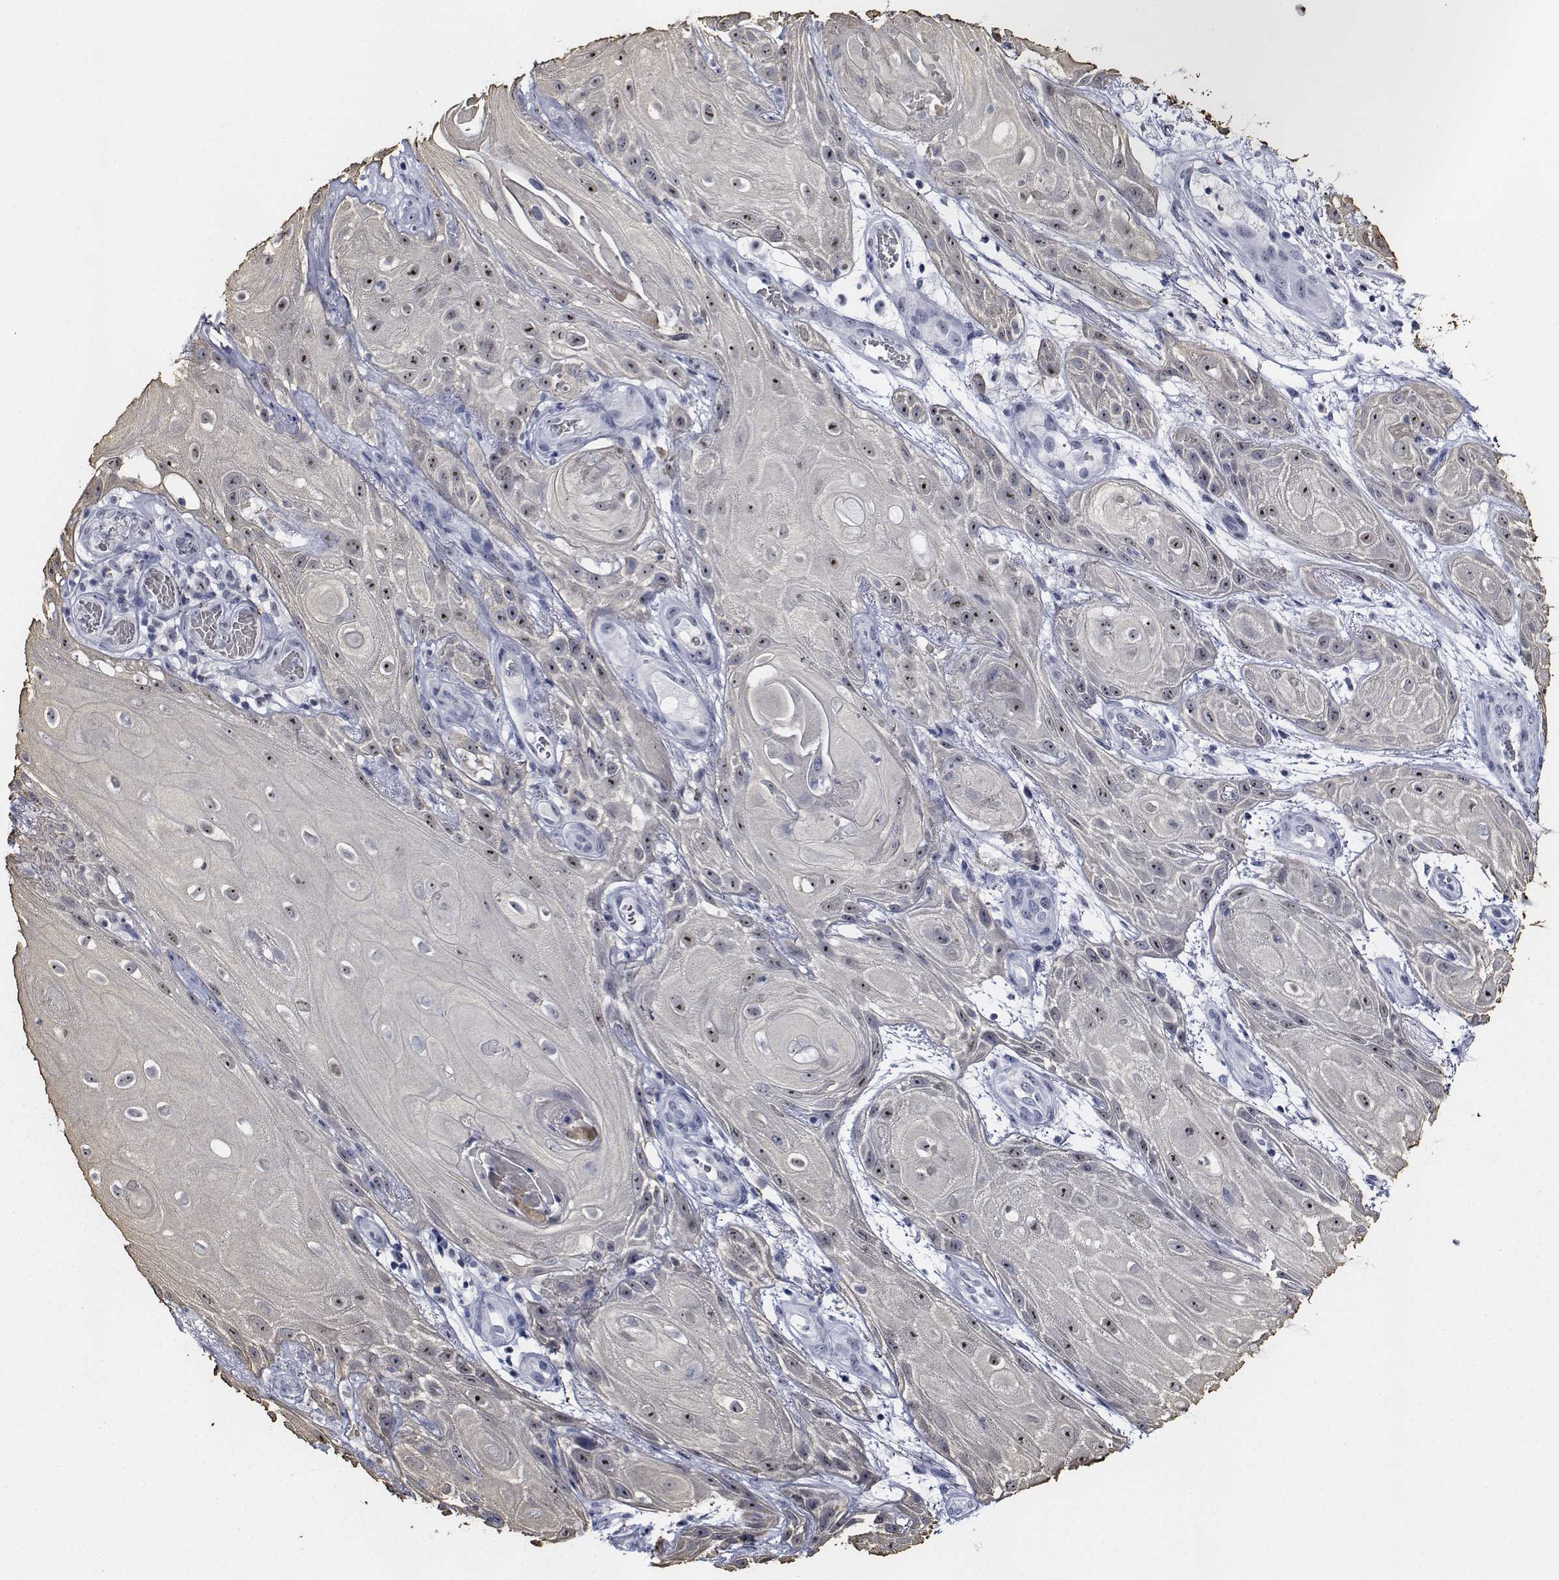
{"staining": {"intensity": "weak", "quantity": "25%-75%", "location": "nuclear"}, "tissue": "skin cancer", "cell_type": "Tumor cells", "image_type": "cancer", "snomed": [{"axis": "morphology", "description": "Squamous cell carcinoma, NOS"}, {"axis": "topography", "description": "Skin"}], "caption": "Skin cancer stained for a protein displays weak nuclear positivity in tumor cells.", "gene": "NVL", "patient": {"sex": "male", "age": 62}}